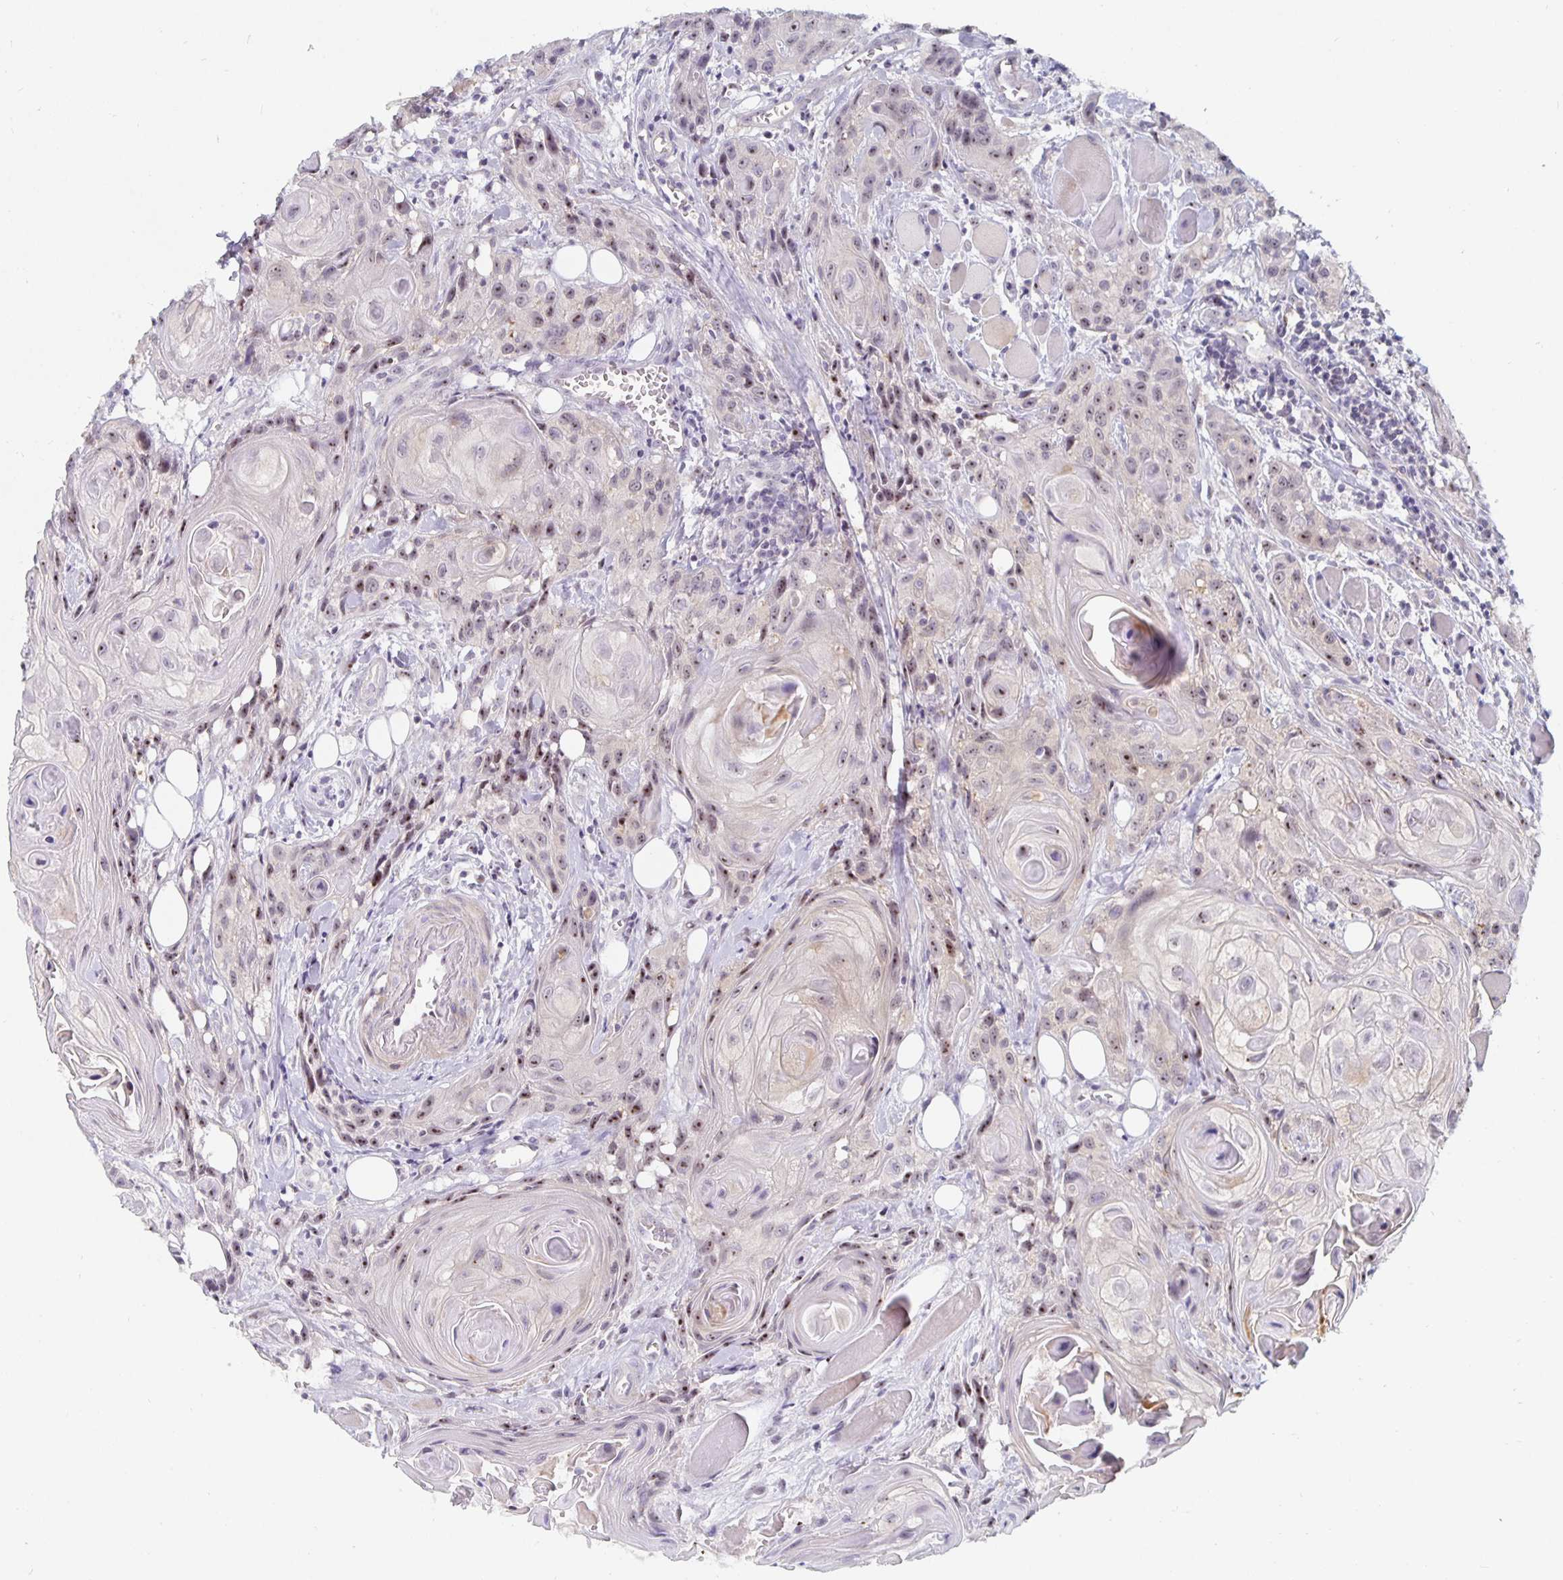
{"staining": {"intensity": "moderate", "quantity": "25%-75%", "location": "nuclear"}, "tissue": "head and neck cancer", "cell_type": "Tumor cells", "image_type": "cancer", "snomed": [{"axis": "morphology", "description": "Squamous cell carcinoma, NOS"}, {"axis": "topography", "description": "Oral tissue"}, {"axis": "topography", "description": "Head-Neck"}], "caption": "A brown stain highlights moderate nuclear staining of a protein in human head and neck cancer (squamous cell carcinoma) tumor cells.", "gene": "NUP85", "patient": {"sex": "male", "age": 58}}